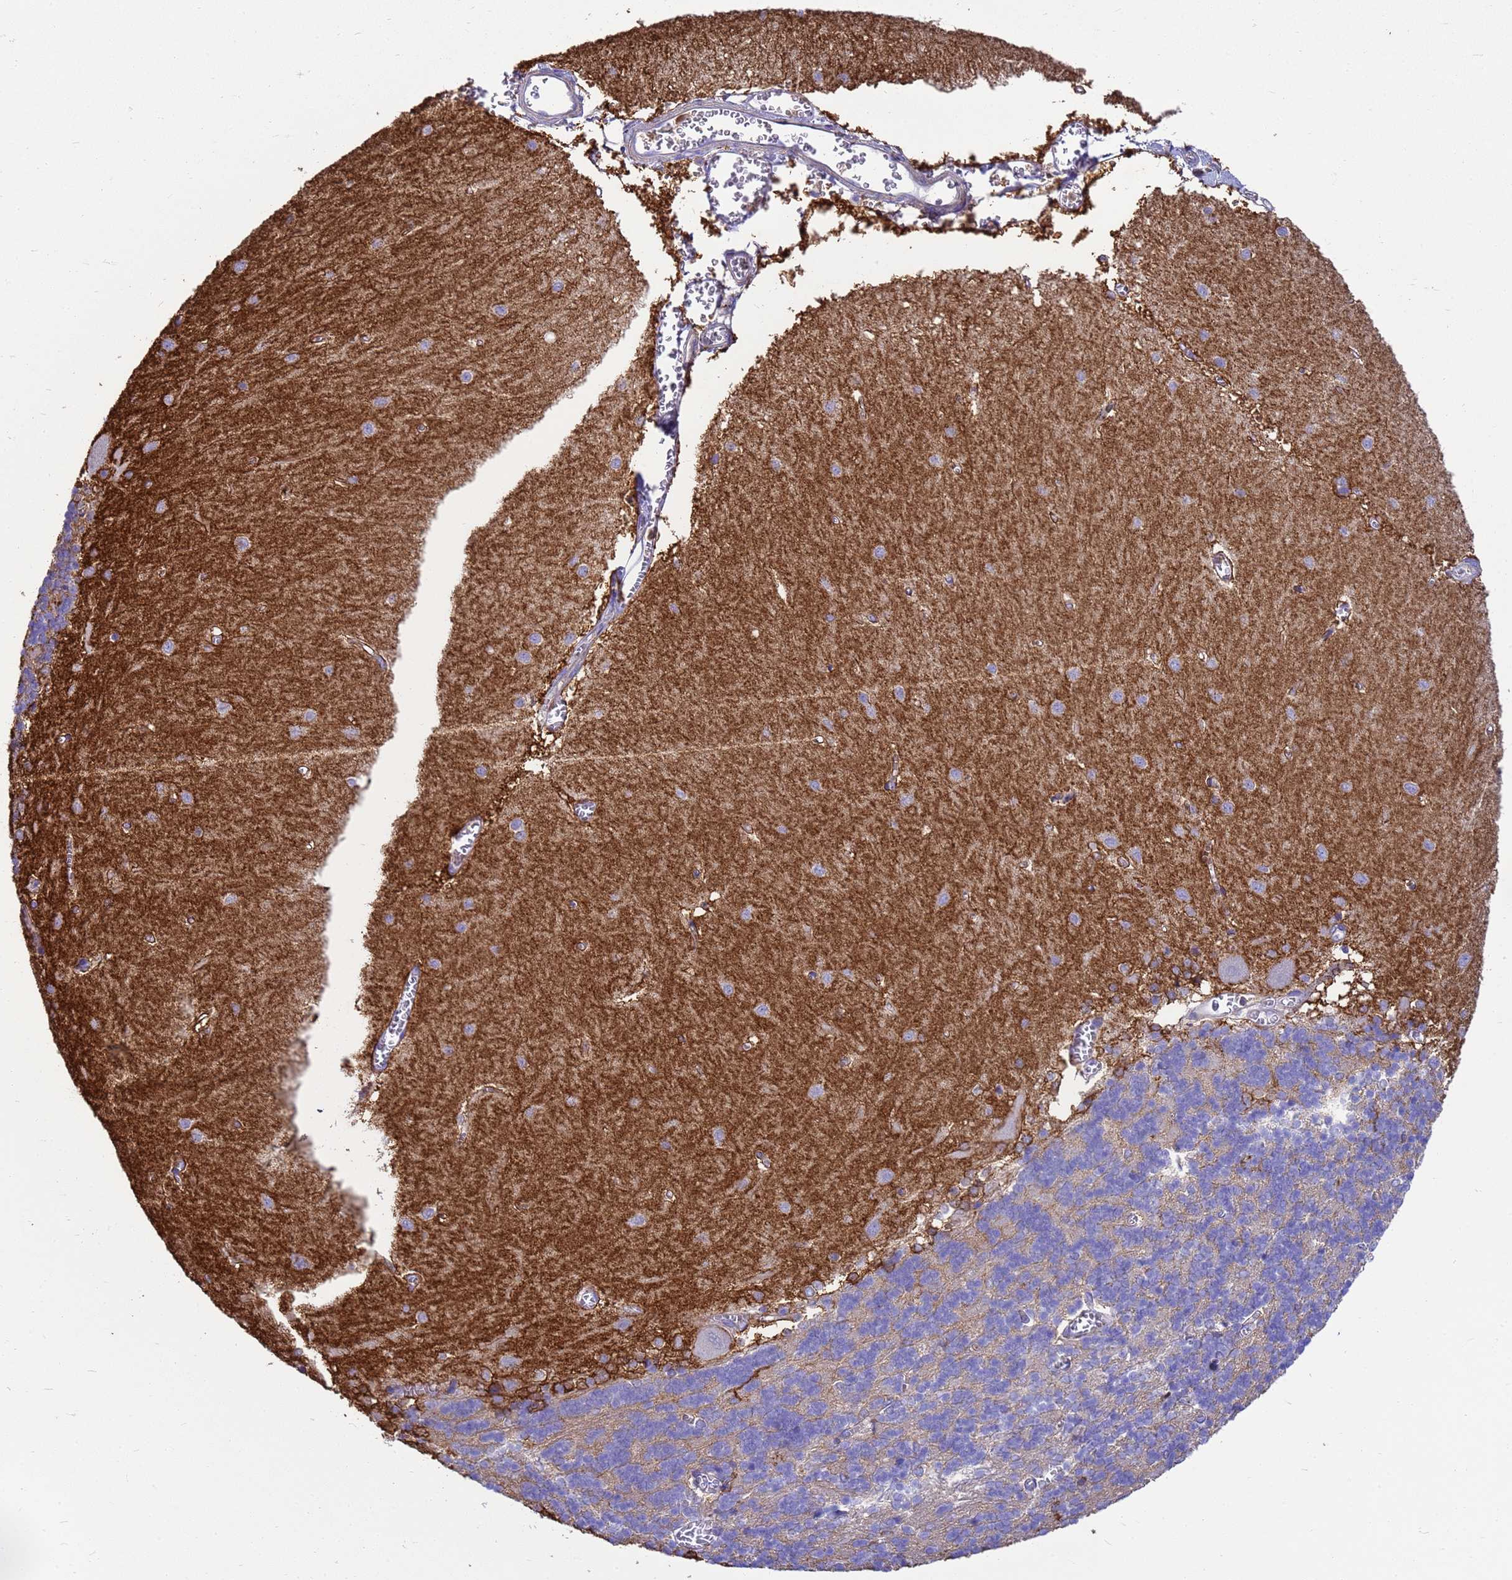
{"staining": {"intensity": "negative", "quantity": "none", "location": "none"}, "tissue": "cerebellum", "cell_type": "Cells in granular layer", "image_type": "normal", "snomed": [{"axis": "morphology", "description": "Normal tissue, NOS"}, {"axis": "topography", "description": "Cerebellum"}], "caption": "Photomicrograph shows no protein positivity in cells in granular layer of normal cerebellum. (DAB (3,3'-diaminobenzidine) immunohistochemistry (IHC) with hematoxylin counter stain).", "gene": "ZNF235", "patient": {"sex": "male", "age": 37}}